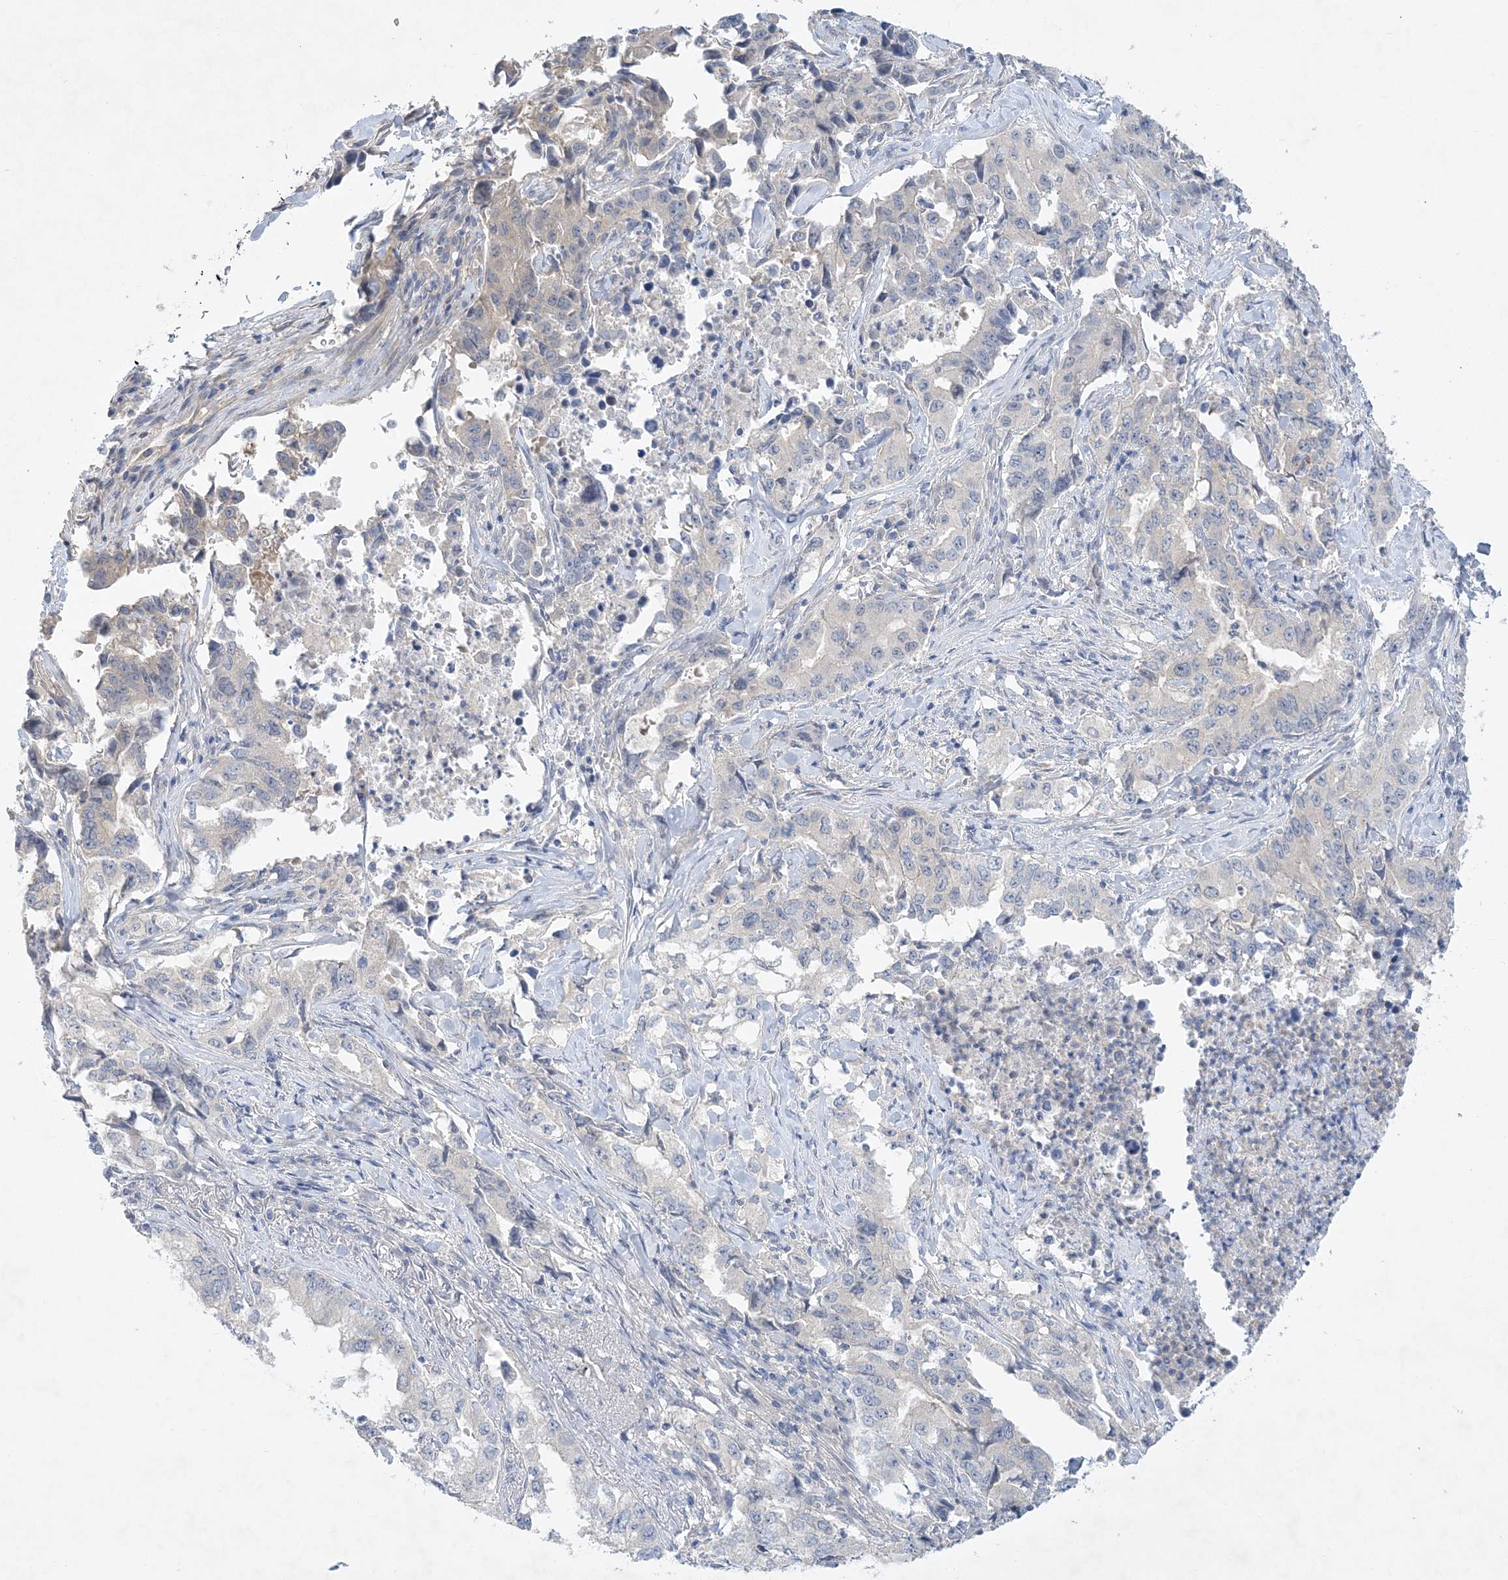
{"staining": {"intensity": "negative", "quantity": "none", "location": "none"}, "tissue": "lung cancer", "cell_type": "Tumor cells", "image_type": "cancer", "snomed": [{"axis": "morphology", "description": "Adenocarcinoma, NOS"}, {"axis": "topography", "description": "Lung"}], "caption": "The image shows no significant expression in tumor cells of lung adenocarcinoma.", "gene": "ANKRD35", "patient": {"sex": "female", "age": 51}}